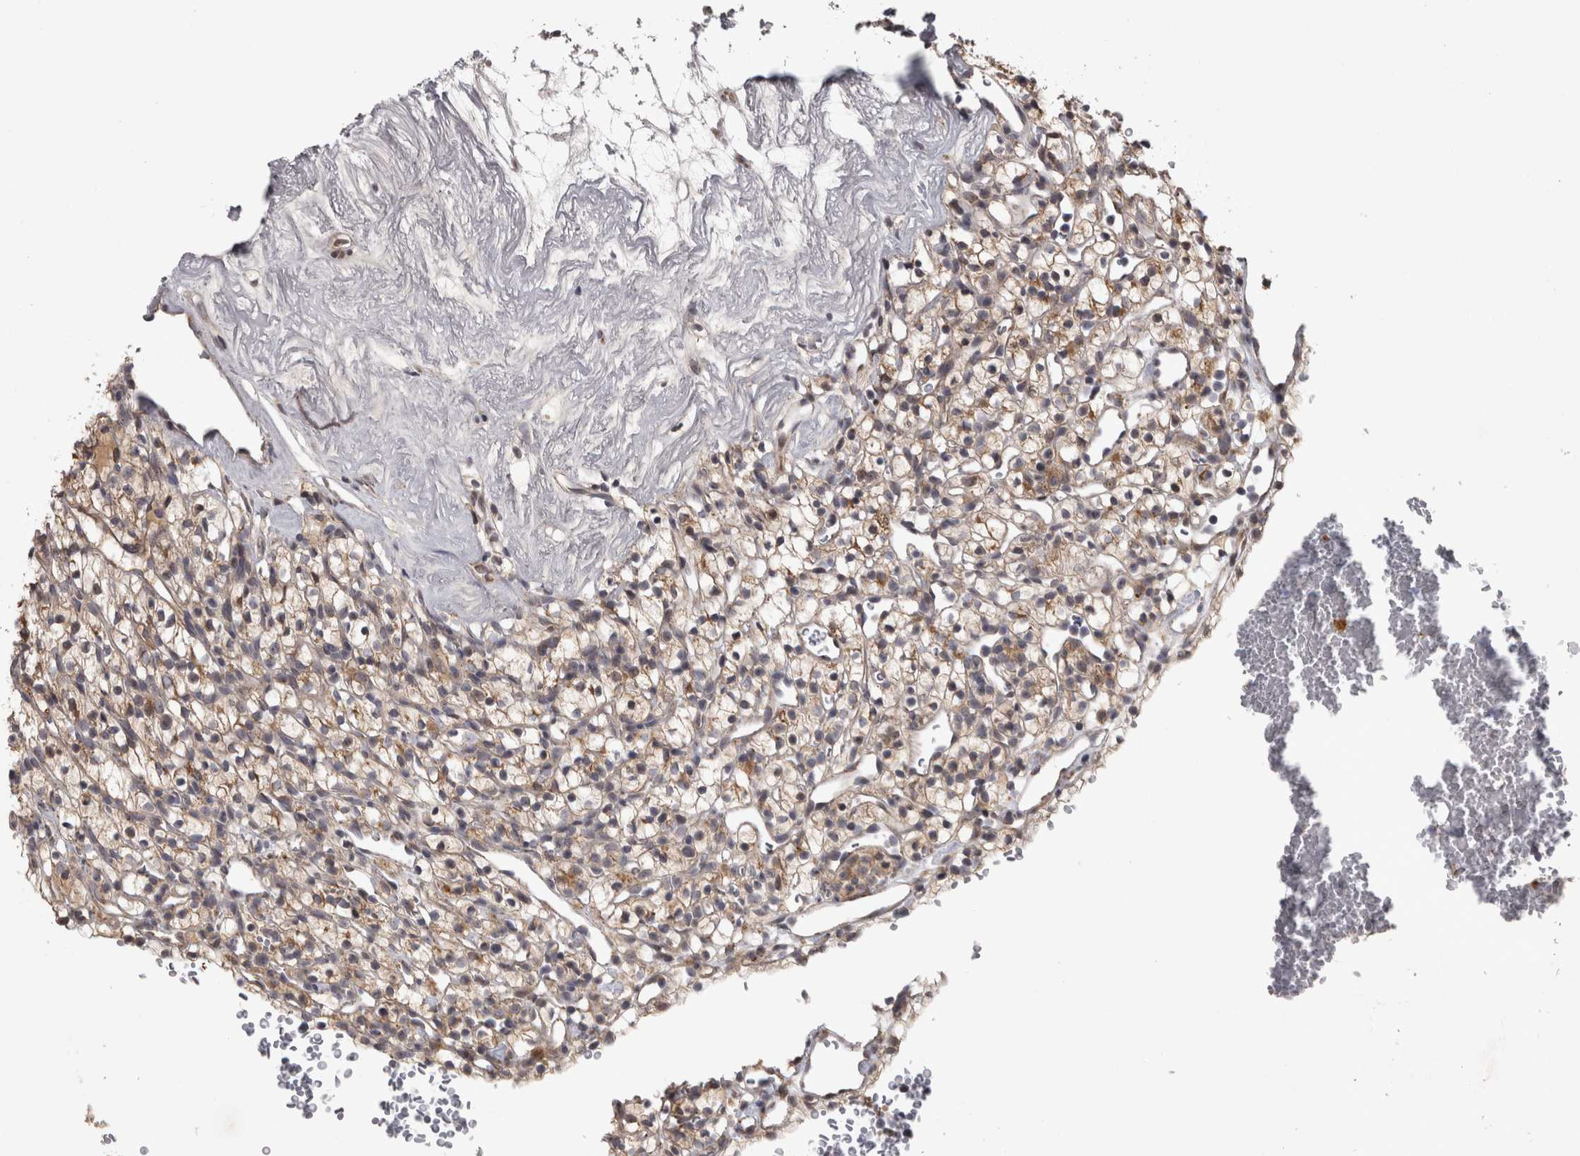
{"staining": {"intensity": "moderate", "quantity": ">75%", "location": "cytoplasmic/membranous"}, "tissue": "renal cancer", "cell_type": "Tumor cells", "image_type": "cancer", "snomed": [{"axis": "morphology", "description": "Adenocarcinoma, NOS"}, {"axis": "topography", "description": "Kidney"}], "caption": "This is a micrograph of IHC staining of renal cancer (adenocarcinoma), which shows moderate staining in the cytoplasmic/membranous of tumor cells.", "gene": "DBT", "patient": {"sex": "female", "age": 57}}